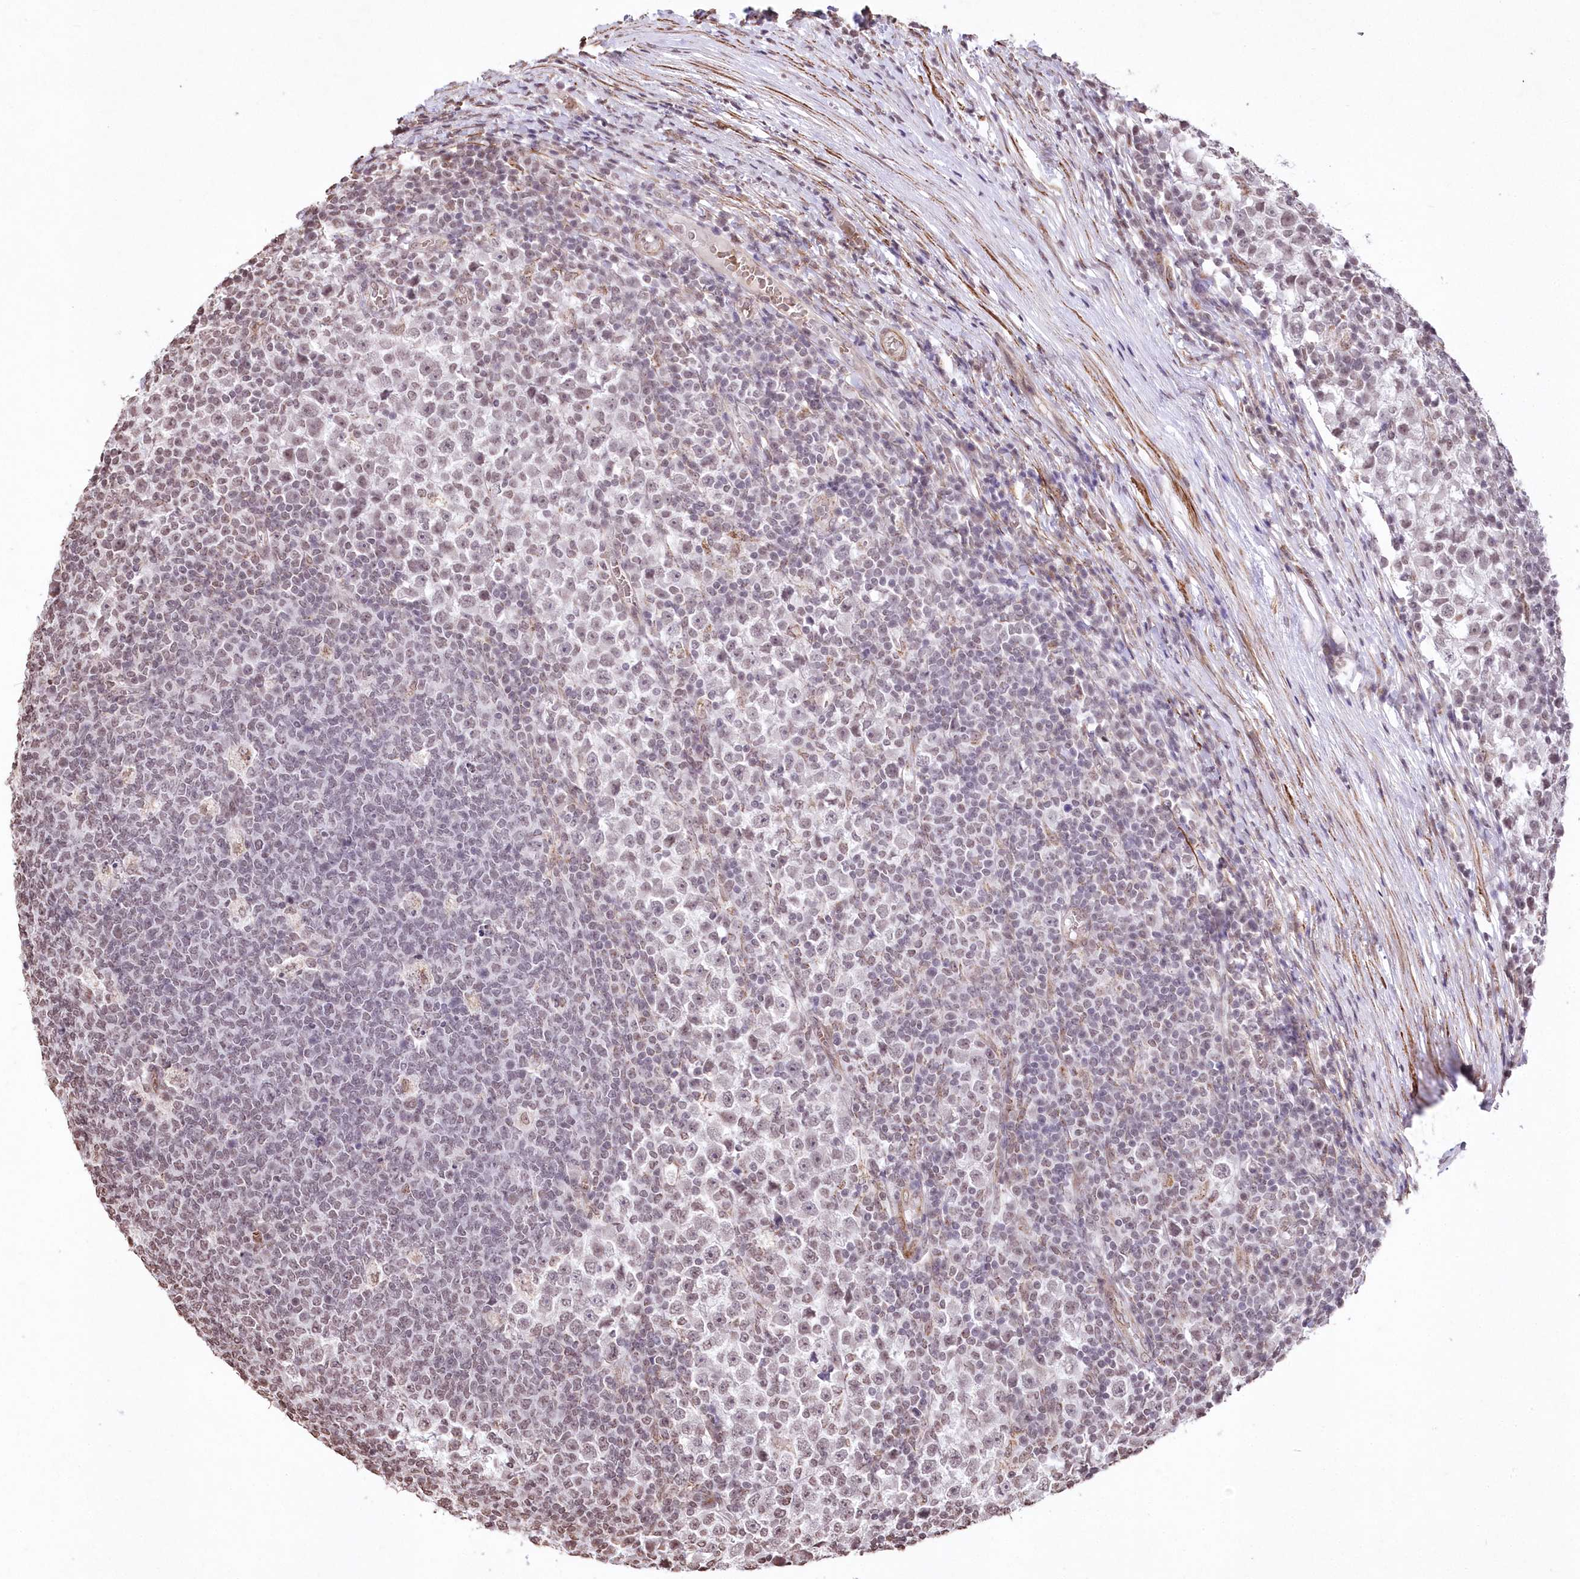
{"staining": {"intensity": "negative", "quantity": "none", "location": "none"}, "tissue": "testis cancer", "cell_type": "Tumor cells", "image_type": "cancer", "snomed": [{"axis": "morphology", "description": "Seminoma, NOS"}, {"axis": "topography", "description": "Testis"}], "caption": "Immunohistochemical staining of testis cancer exhibits no significant expression in tumor cells.", "gene": "RBM27", "patient": {"sex": "male", "age": 65}}